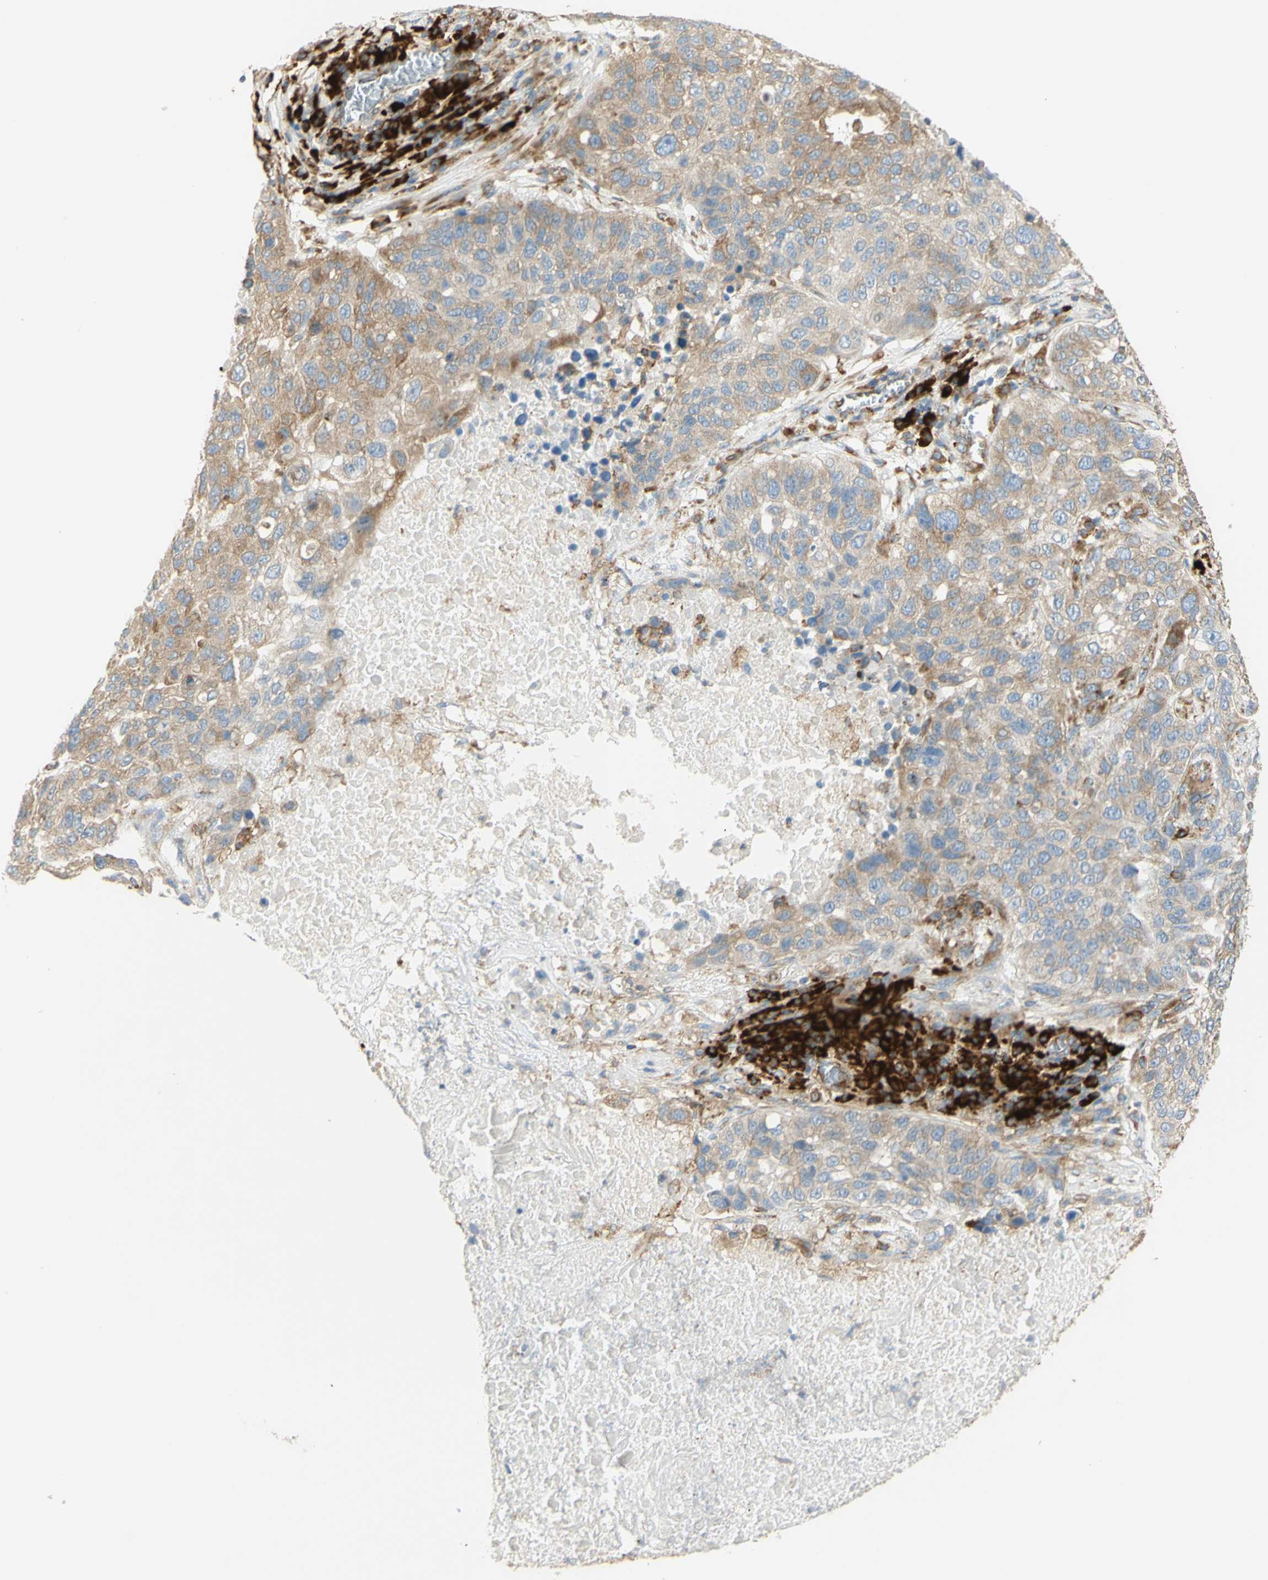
{"staining": {"intensity": "weak", "quantity": ">75%", "location": "cytoplasmic/membranous"}, "tissue": "lung cancer", "cell_type": "Tumor cells", "image_type": "cancer", "snomed": [{"axis": "morphology", "description": "Squamous cell carcinoma, NOS"}, {"axis": "topography", "description": "Lung"}], "caption": "This is an image of immunohistochemistry staining of lung squamous cell carcinoma, which shows weak expression in the cytoplasmic/membranous of tumor cells.", "gene": "MANF", "patient": {"sex": "male", "age": 57}}